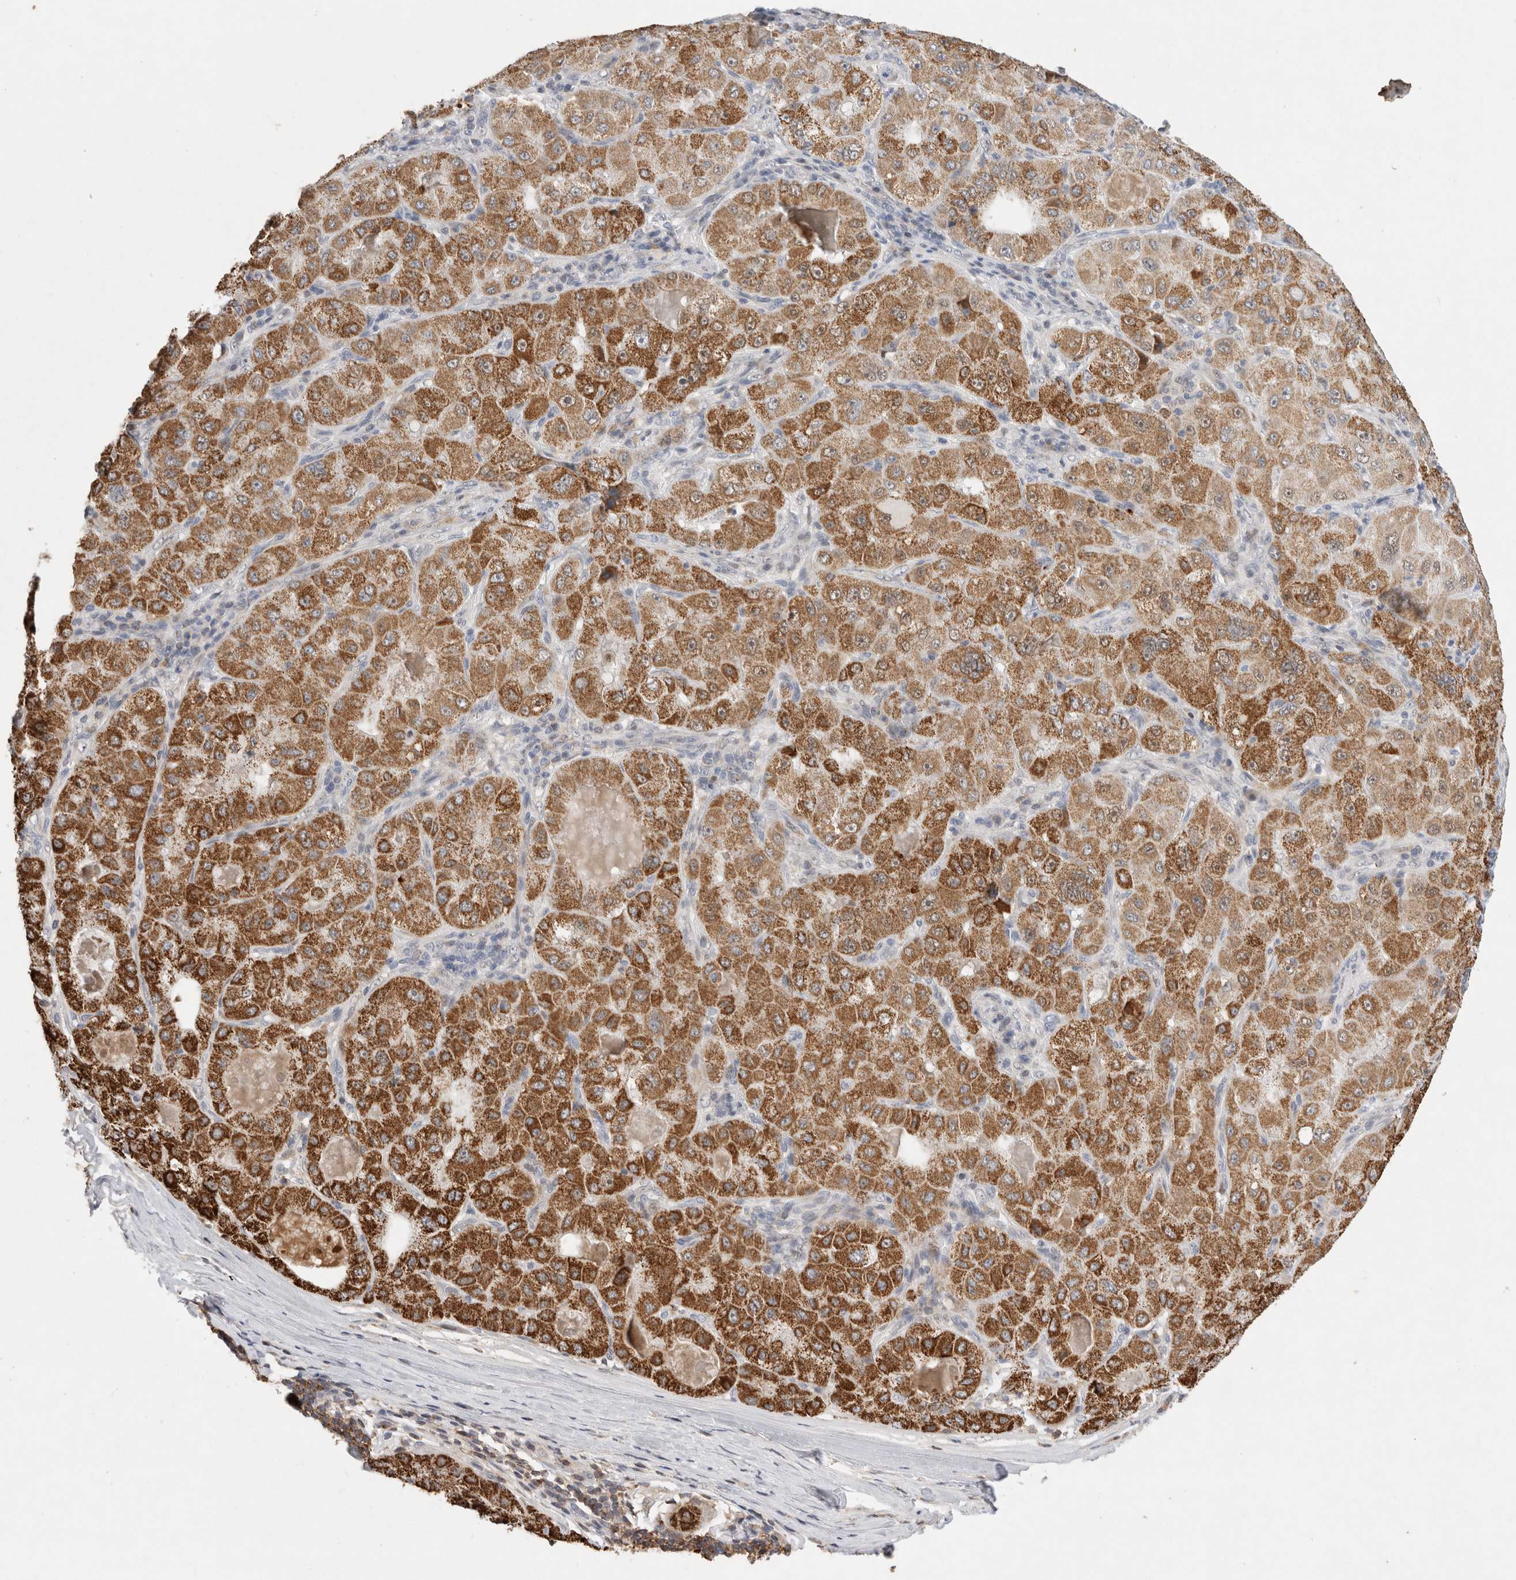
{"staining": {"intensity": "strong", "quantity": ">75%", "location": "cytoplasmic/membranous"}, "tissue": "liver cancer", "cell_type": "Tumor cells", "image_type": "cancer", "snomed": [{"axis": "morphology", "description": "Carcinoma, Hepatocellular, NOS"}, {"axis": "topography", "description": "Liver"}], "caption": "IHC micrograph of liver hepatocellular carcinoma stained for a protein (brown), which reveals high levels of strong cytoplasmic/membranous expression in about >75% of tumor cells.", "gene": "AGMAT", "patient": {"sex": "male", "age": 80}}